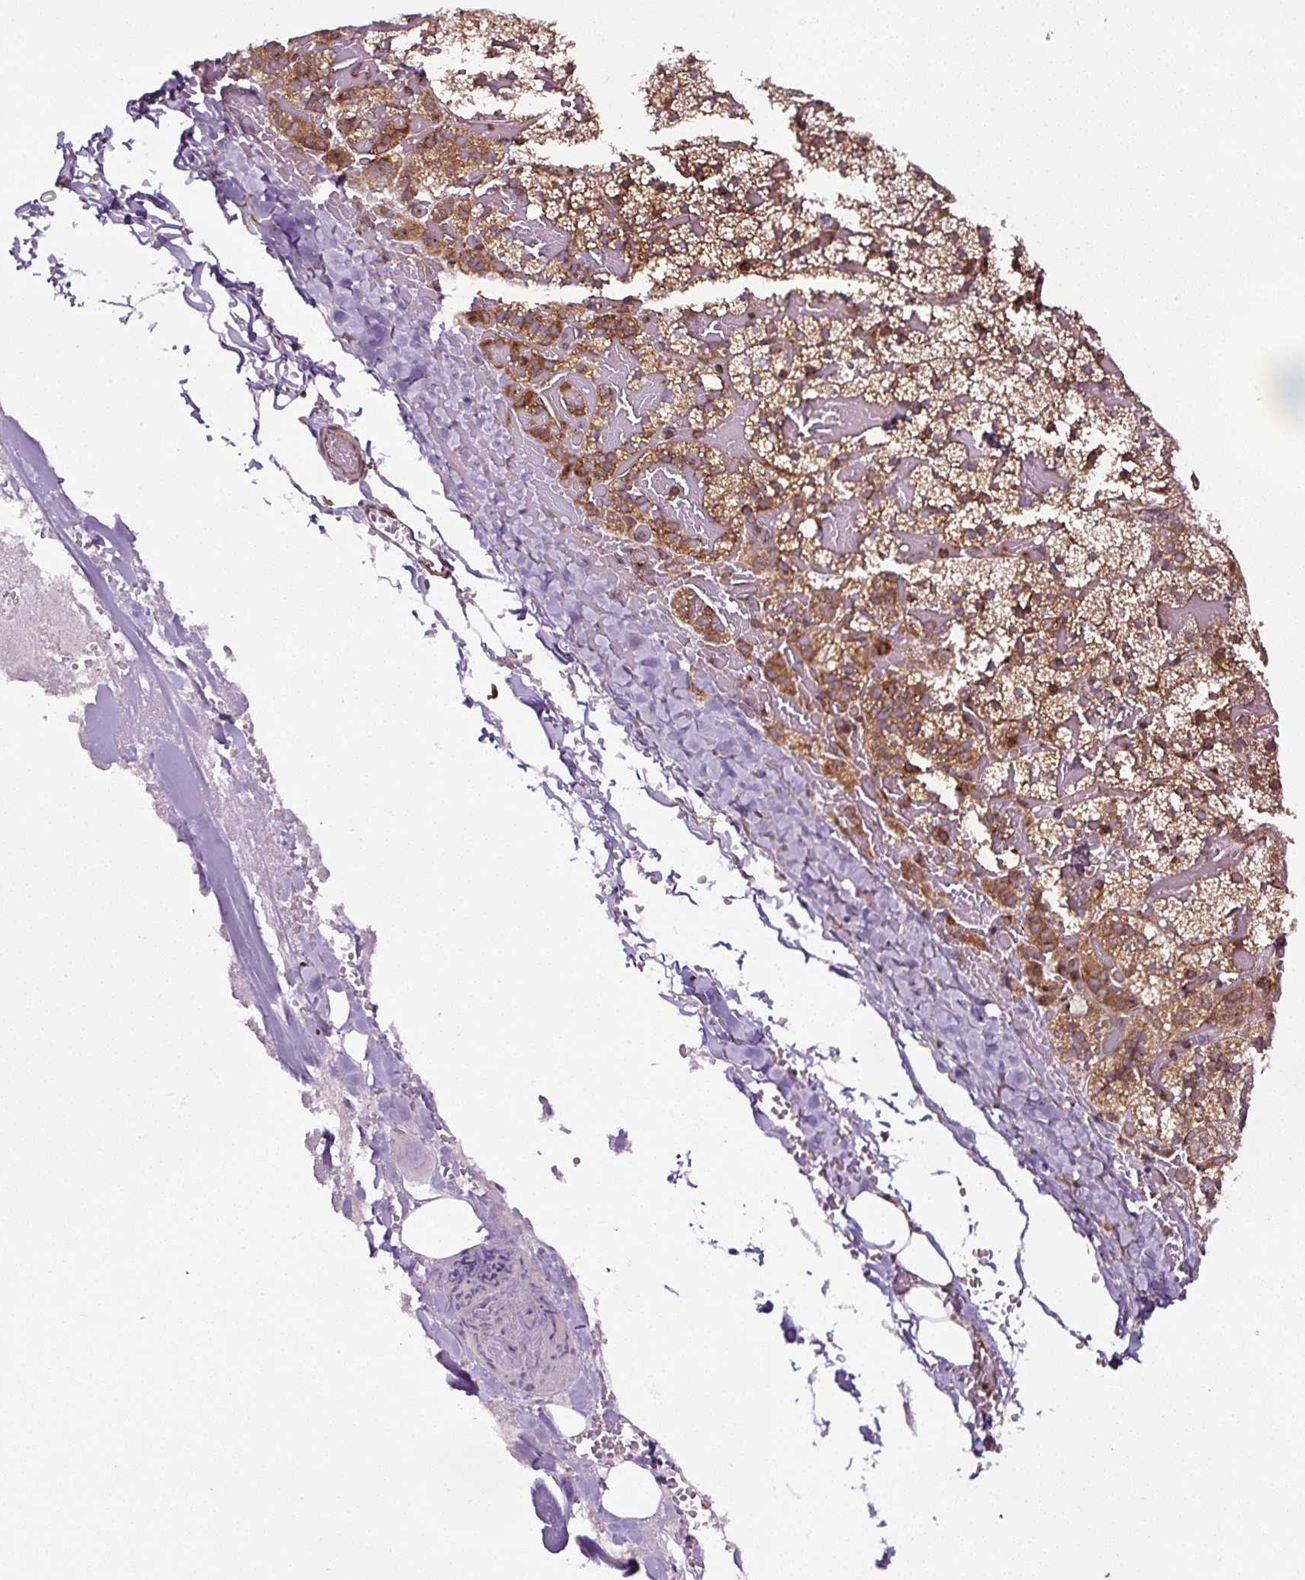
{"staining": {"intensity": "moderate", "quantity": ">75%", "location": "cytoplasmic/membranous"}, "tissue": "adrenal gland", "cell_type": "Glandular cells", "image_type": "normal", "snomed": [{"axis": "morphology", "description": "Normal tissue, NOS"}, {"axis": "topography", "description": "Adrenal gland"}], "caption": "This is a micrograph of immunohistochemistry staining of normal adrenal gland, which shows moderate positivity in the cytoplasmic/membranous of glandular cells.", "gene": "KDM4E", "patient": {"sex": "male", "age": 53}}